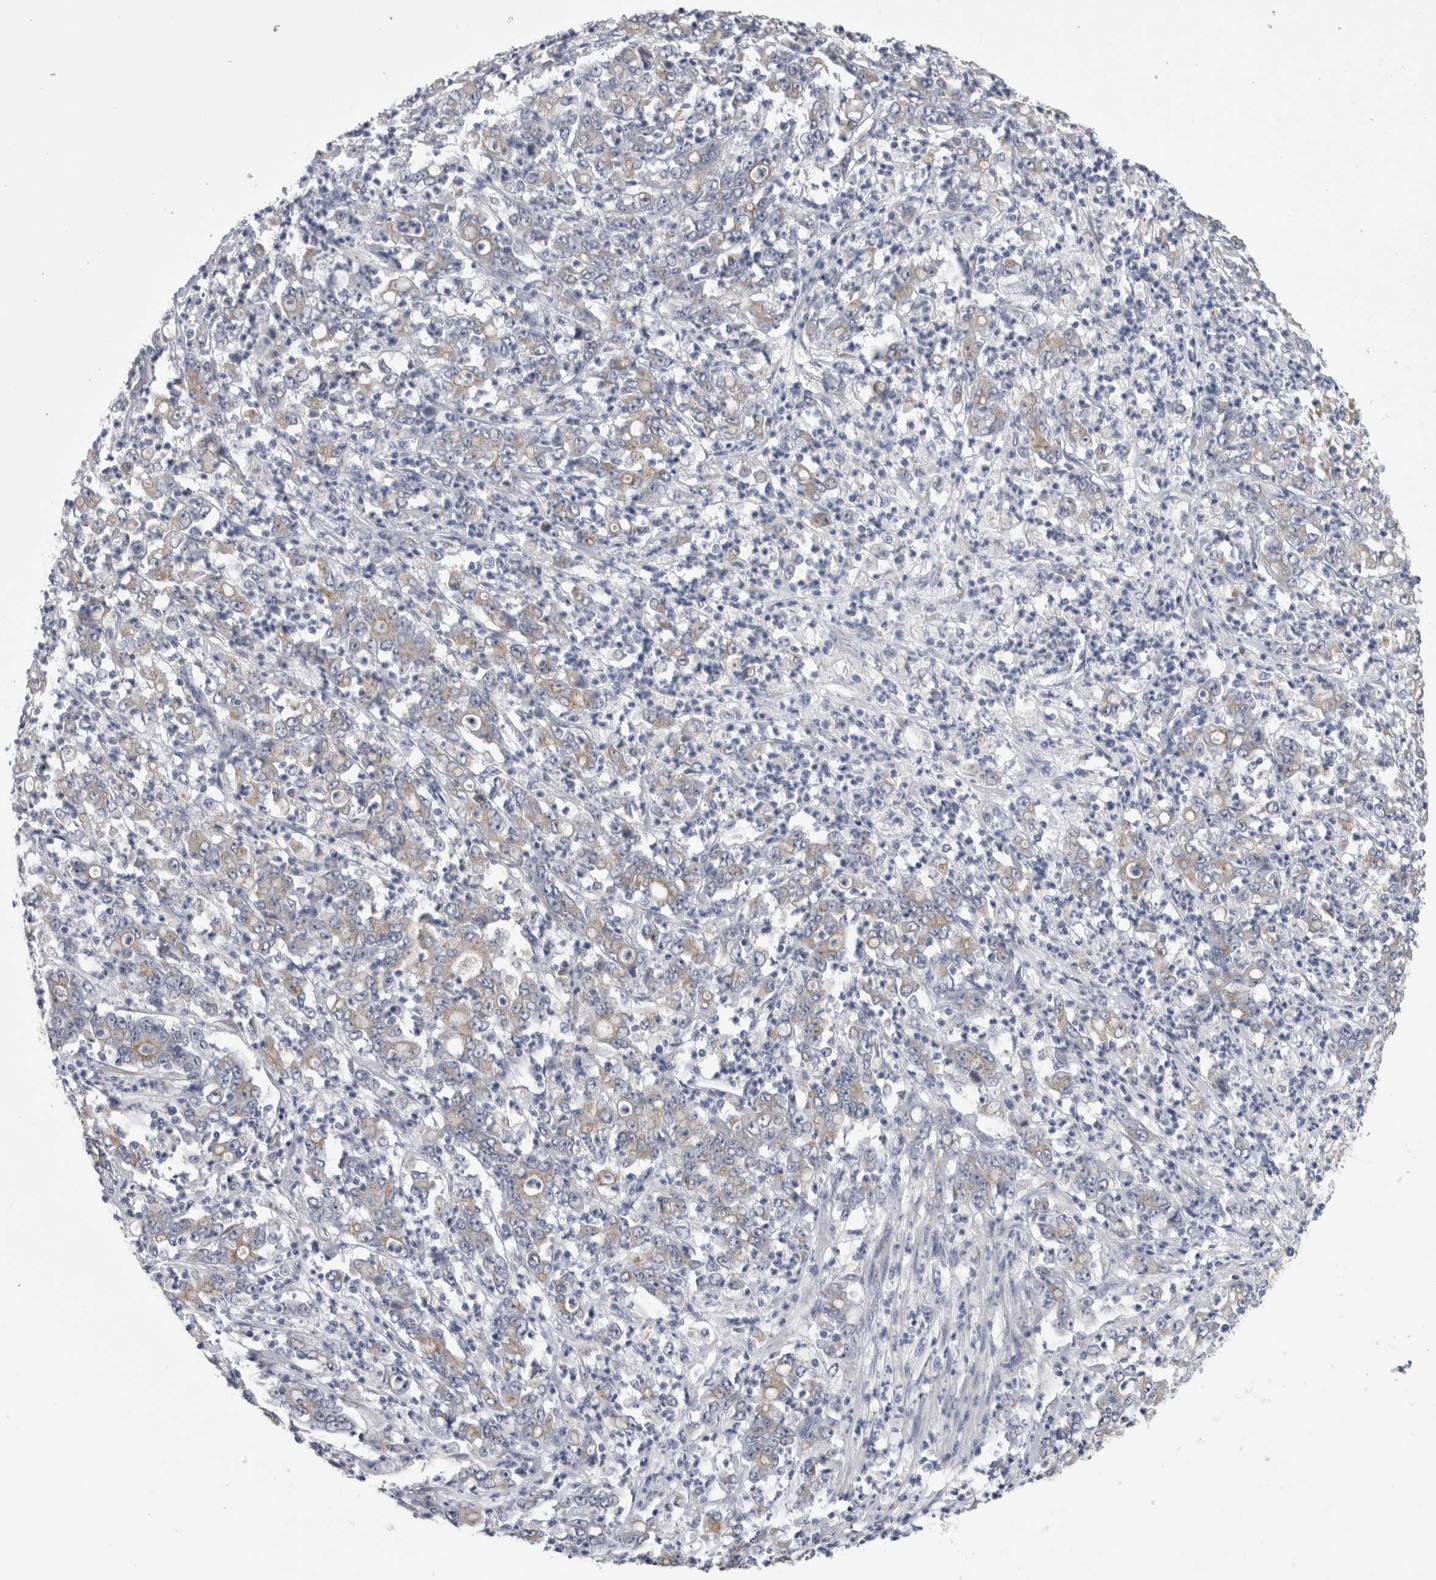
{"staining": {"intensity": "weak", "quantity": "25%-75%", "location": "cytoplasmic/membranous"}, "tissue": "stomach cancer", "cell_type": "Tumor cells", "image_type": "cancer", "snomed": [{"axis": "morphology", "description": "Adenocarcinoma, NOS"}, {"axis": "topography", "description": "Stomach, lower"}], "caption": "Immunohistochemical staining of stomach cancer displays low levels of weak cytoplasmic/membranous protein expression in approximately 25%-75% of tumor cells.", "gene": "AKAP9", "patient": {"sex": "female", "age": 71}}